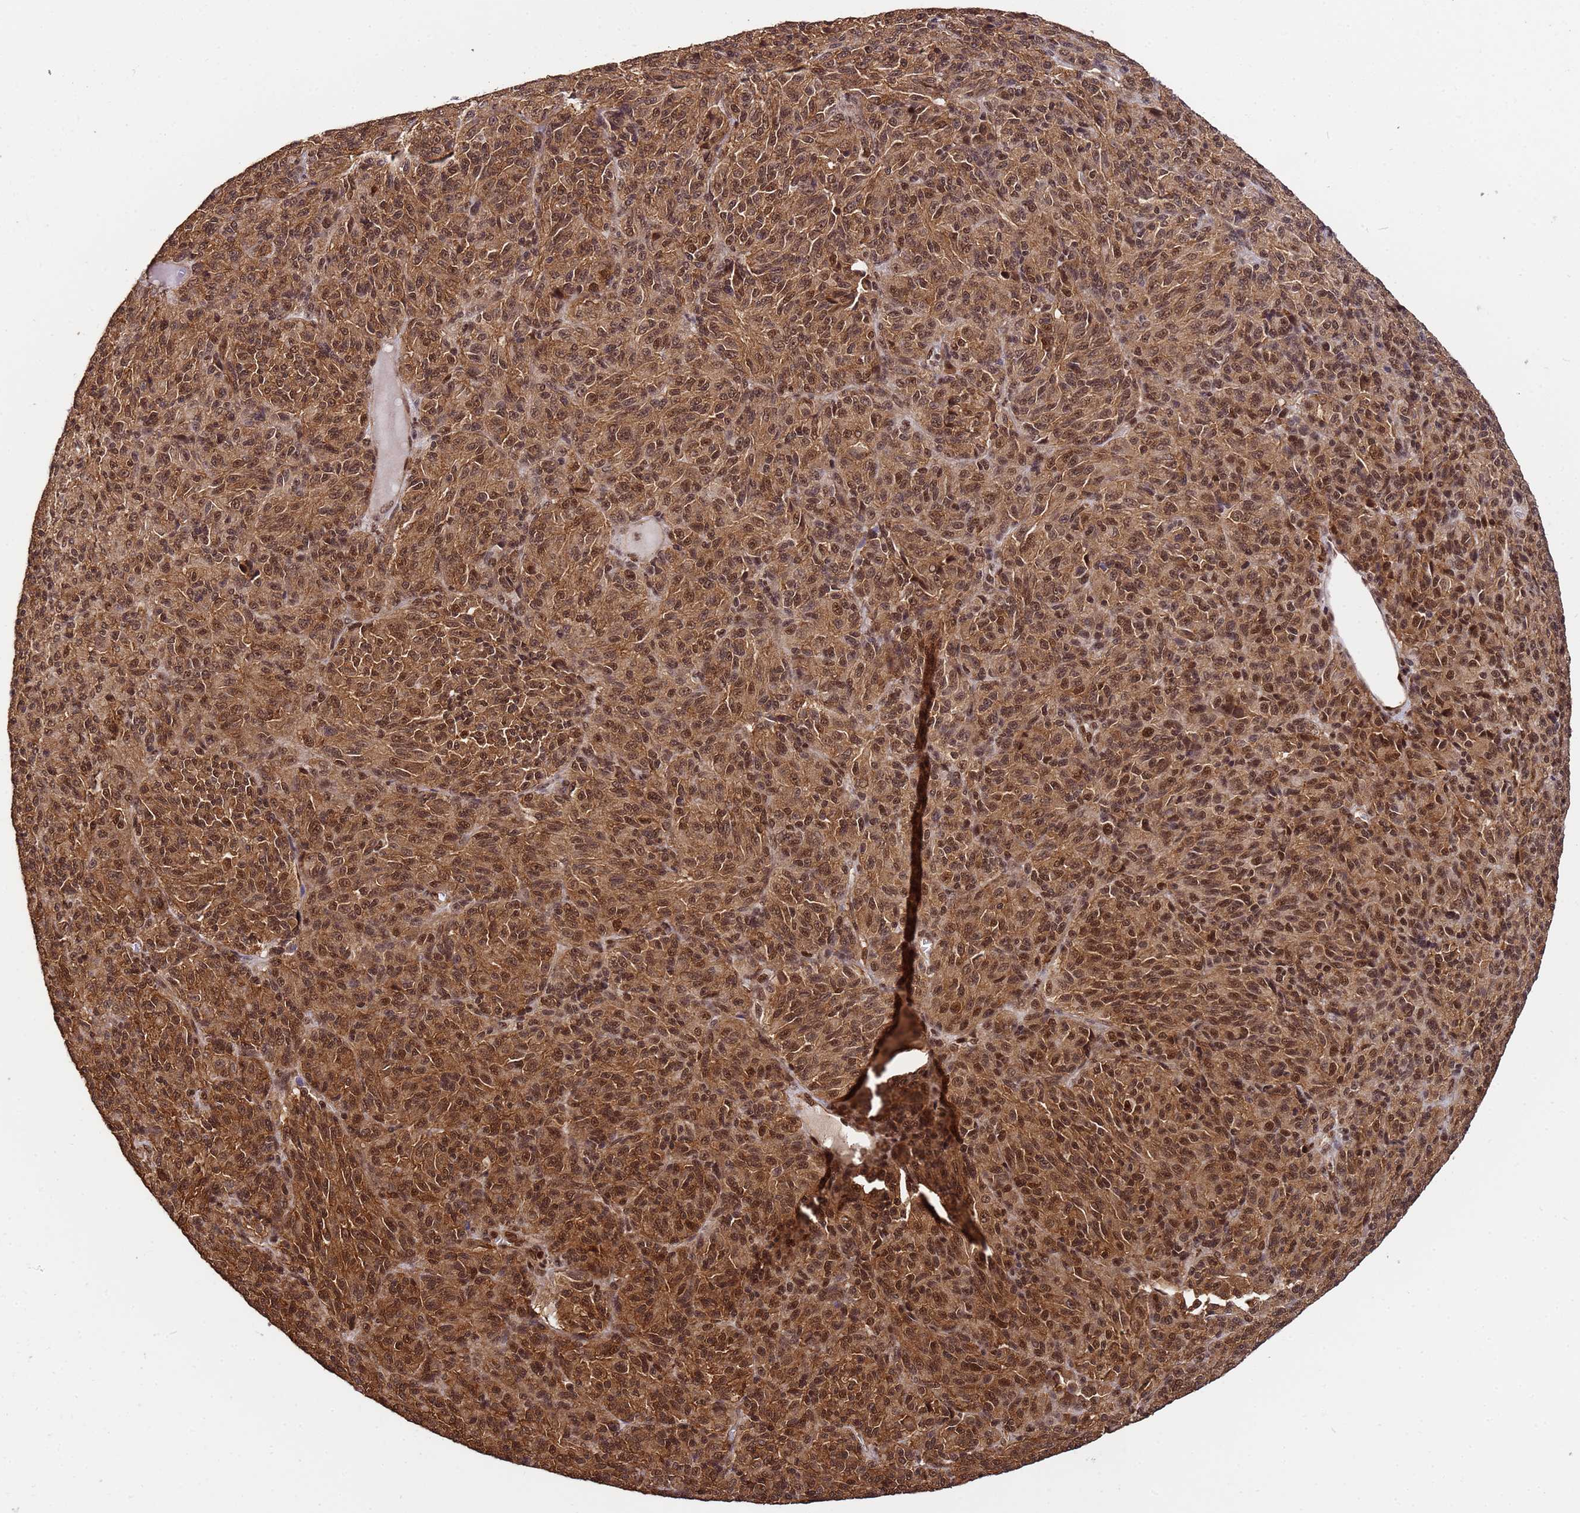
{"staining": {"intensity": "strong", "quantity": ">75%", "location": "cytoplasmic/membranous,nuclear"}, "tissue": "melanoma", "cell_type": "Tumor cells", "image_type": "cancer", "snomed": [{"axis": "morphology", "description": "Malignant melanoma, Metastatic site"}, {"axis": "topography", "description": "Brain"}], "caption": "DAB (3,3'-diaminobenzidine) immunohistochemical staining of malignant melanoma (metastatic site) displays strong cytoplasmic/membranous and nuclear protein expression in approximately >75% of tumor cells.", "gene": "SYF2", "patient": {"sex": "female", "age": 56}}